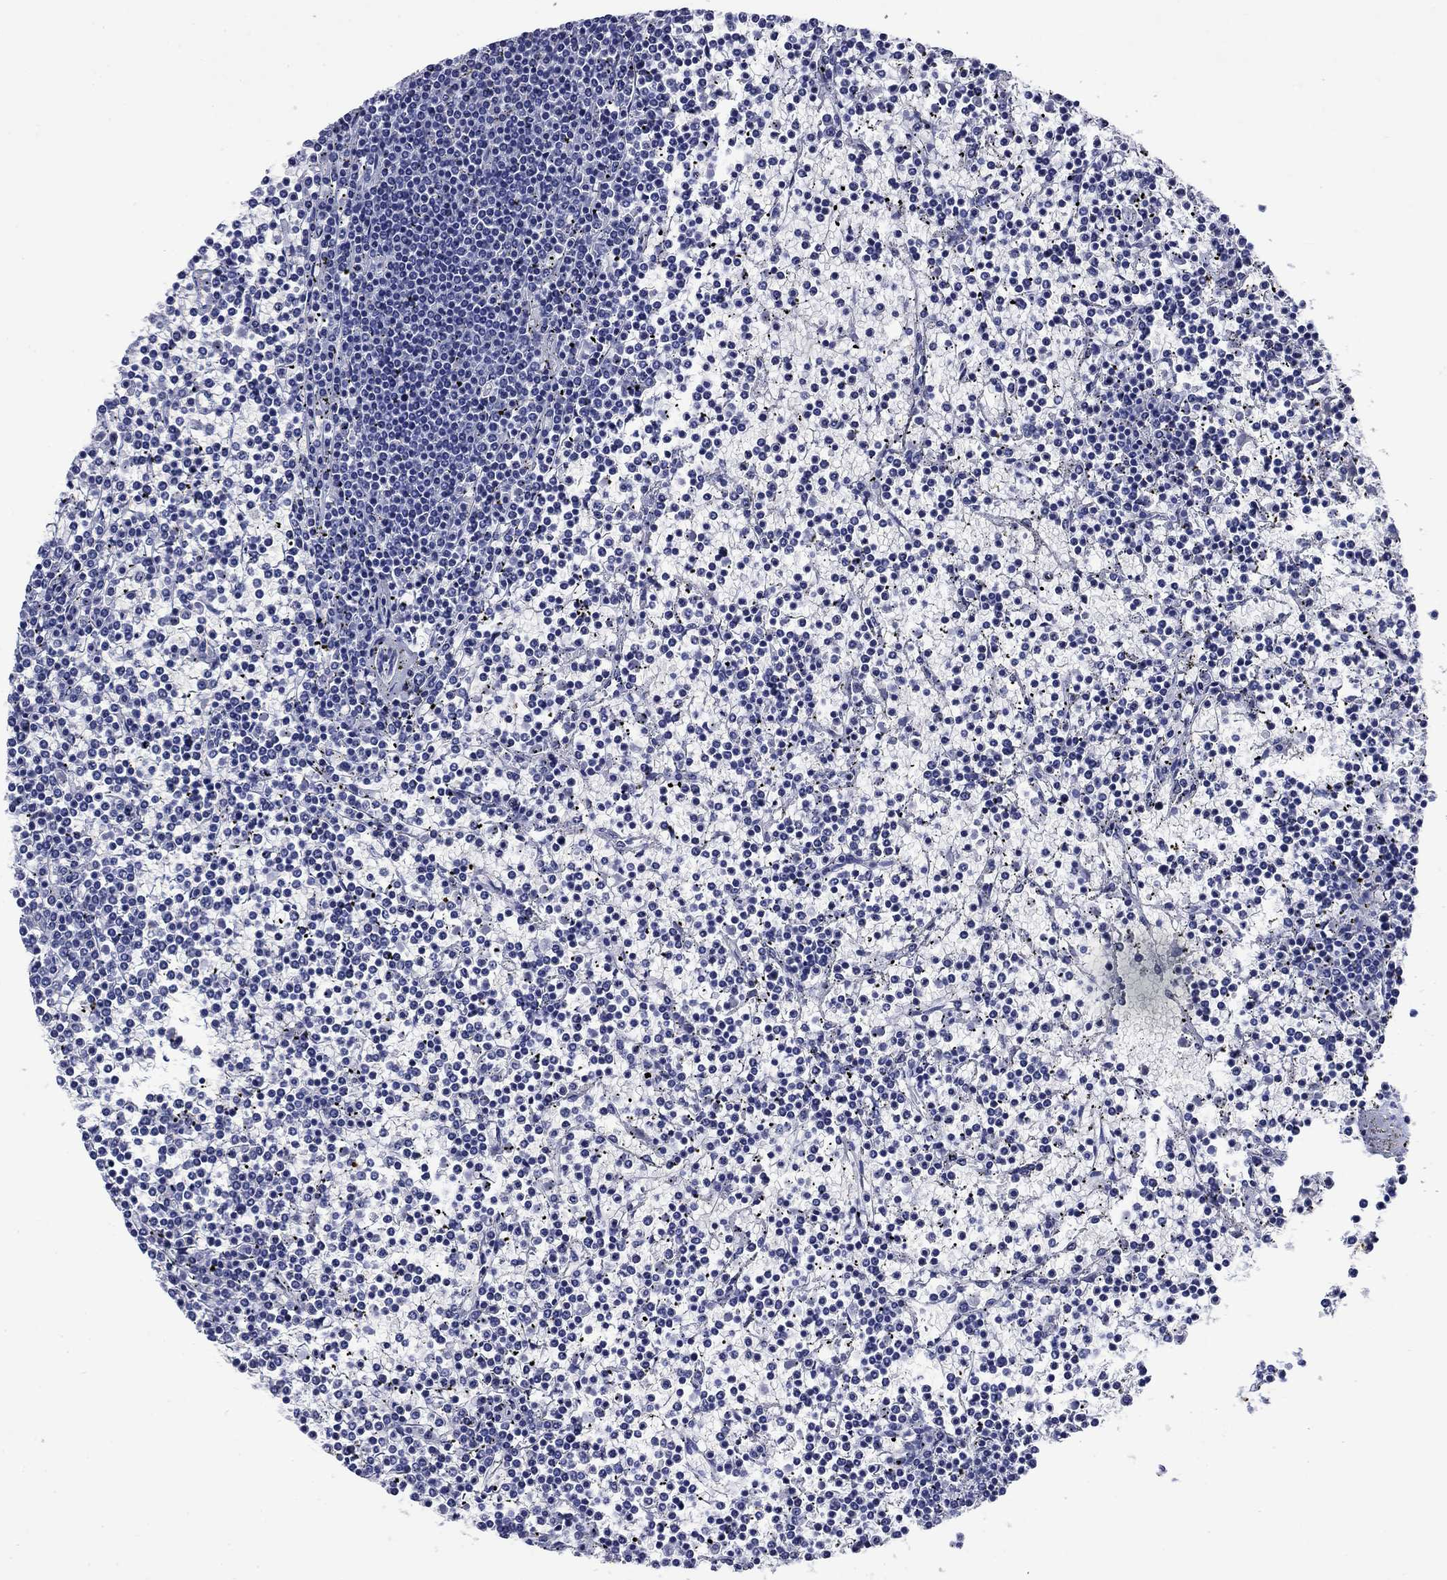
{"staining": {"intensity": "negative", "quantity": "none", "location": "none"}, "tissue": "lymphoma", "cell_type": "Tumor cells", "image_type": "cancer", "snomed": [{"axis": "morphology", "description": "Malignant lymphoma, non-Hodgkin's type, Low grade"}, {"axis": "topography", "description": "Spleen"}], "caption": "Immunohistochemical staining of human malignant lymphoma, non-Hodgkin's type (low-grade) demonstrates no significant staining in tumor cells.", "gene": "SLC1A2", "patient": {"sex": "female", "age": 19}}